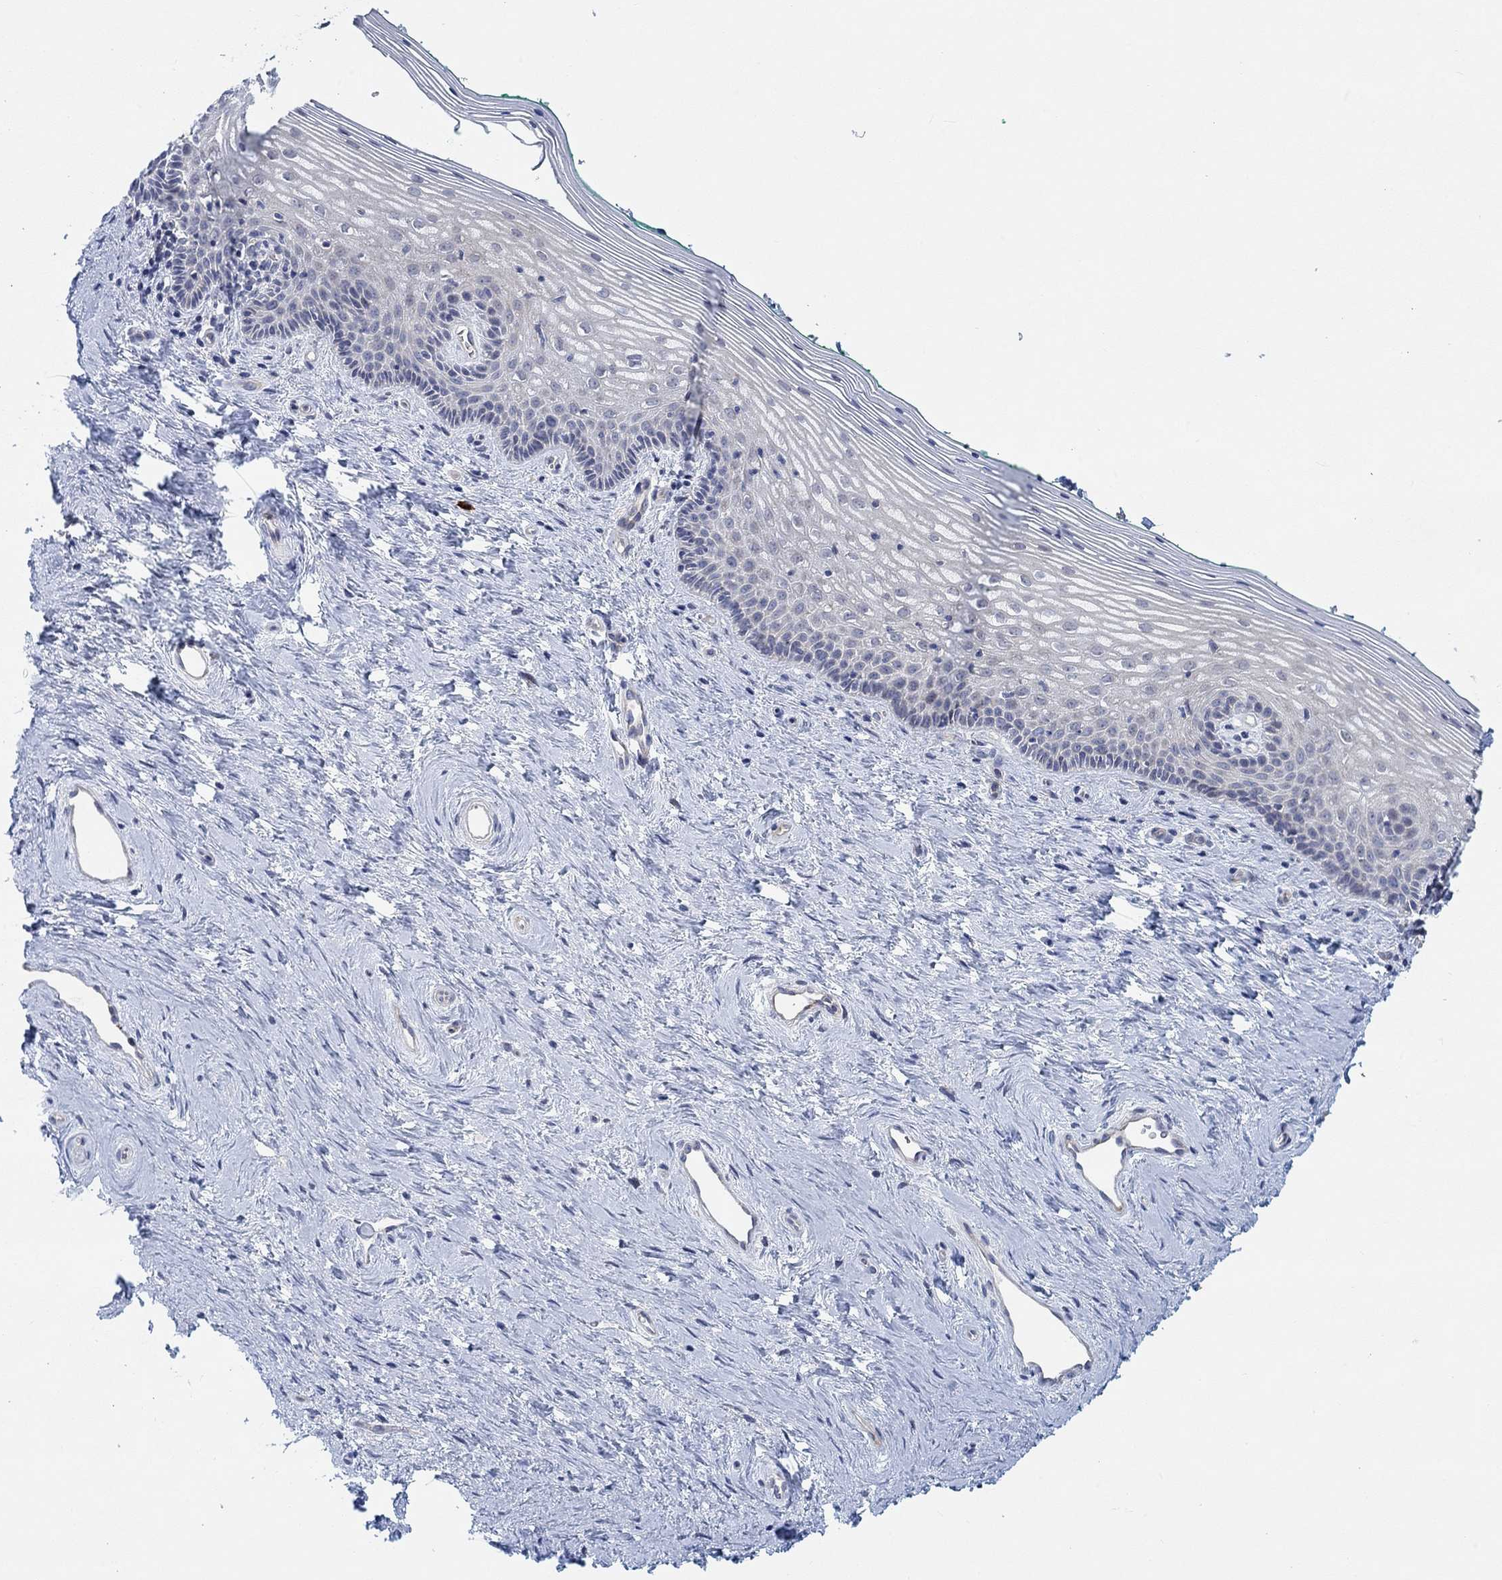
{"staining": {"intensity": "negative", "quantity": "none", "location": "none"}, "tissue": "vagina", "cell_type": "Squamous epithelial cells", "image_type": "normal", "snomed": [{"axis": "morphology", "description": "Normal tissue, NOS"}, {"axis": "topography", "description": "Vagina"}], "caption": "DAB (3,3'-diaminobenzidine) immunohistochemical staining of unremarkable human vagina exhibits no significant positivity in squamous epithelial cells.", "gene": "PMFBP1", "patient": {"sex": "female", "age": 45}}